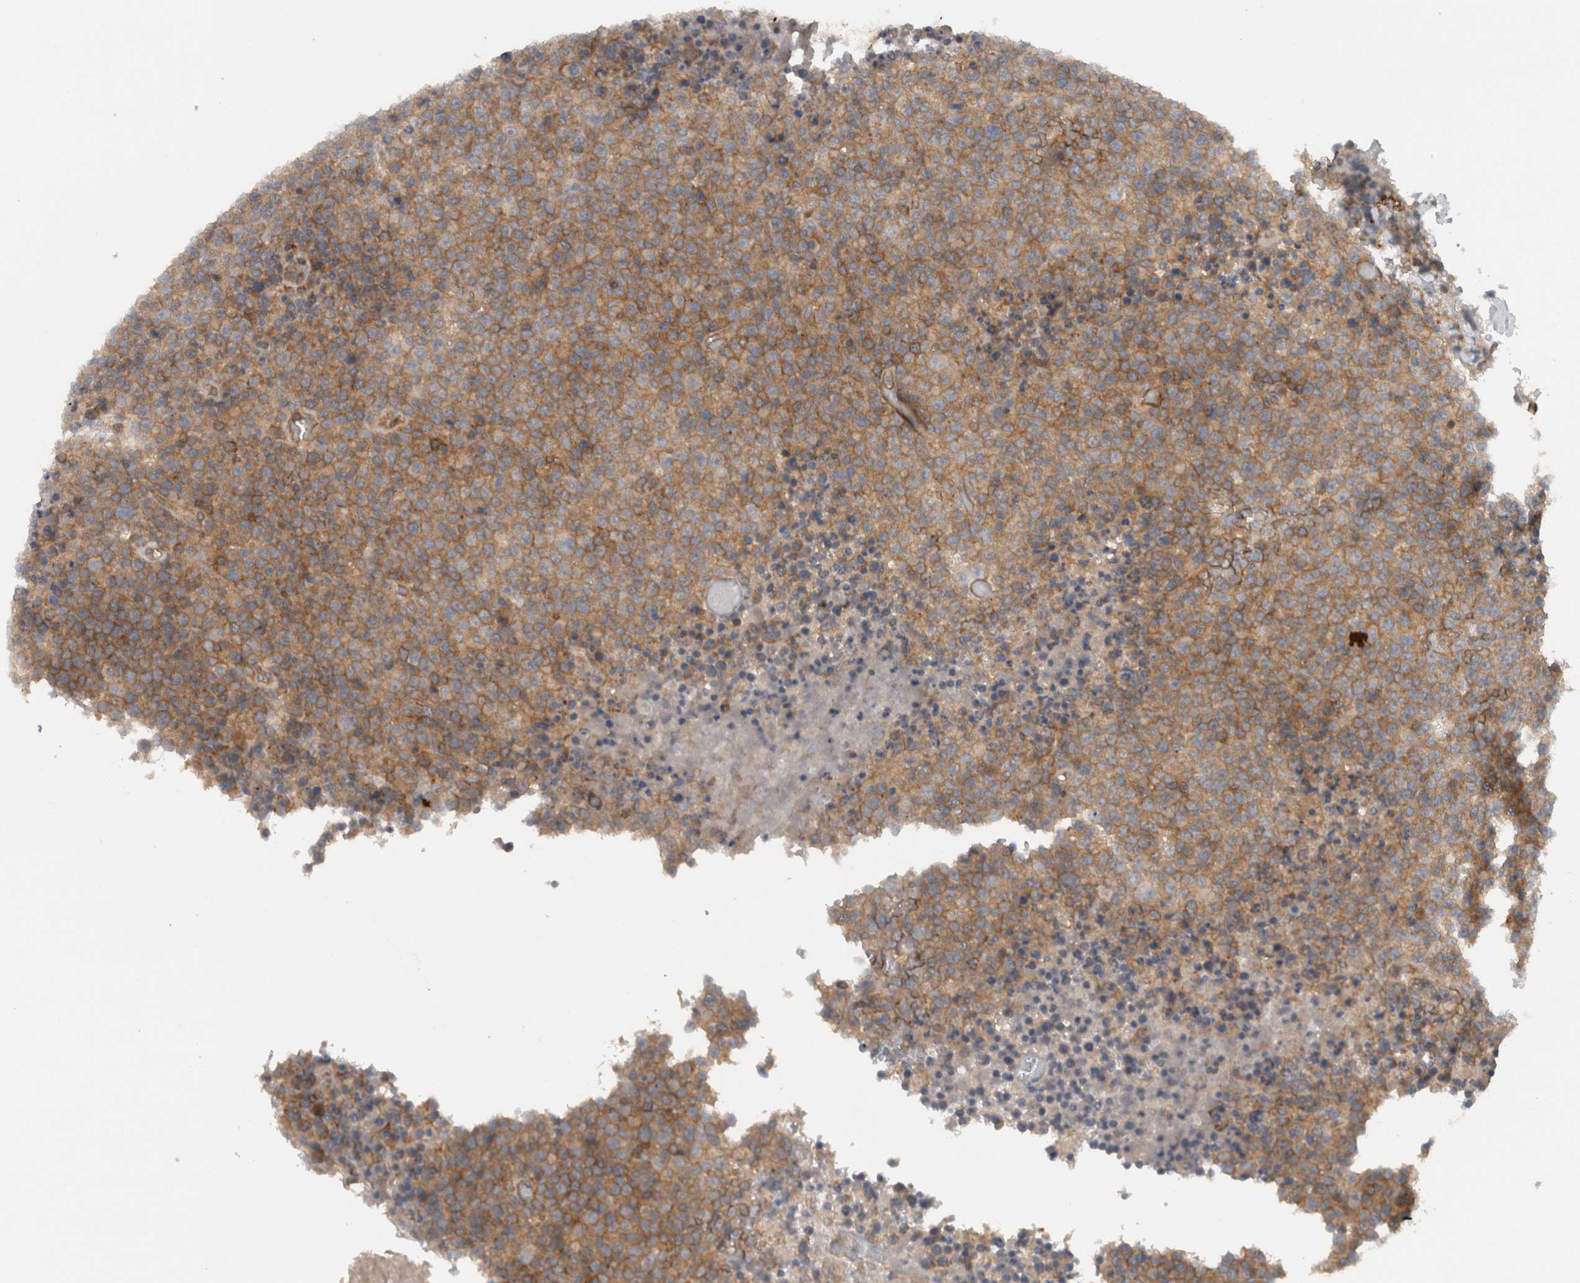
{"staining": {"intensity": "moderate", "quantity": ">75%", "location": "cytoplasmic/membranous"}, "tissue": "lymphoma", "cell_type": "Tumor cells", "image_type": "cancer", "snomed": [{"axis": "morphology", "description": "Malignant lymphoma, non-Hodgkin's type, High grade"}, {"axis": "topography", "description": "Lymph node"}], "caption": "Immunohistochemistry (IHC) (DAB) staining of lymphoma demonstrates moderate cytoplasmic/membranous protein positivity in about >75% of tumor cells.", "gene": "SCARA5", "patient": {"sex": "male", "age": 13}}